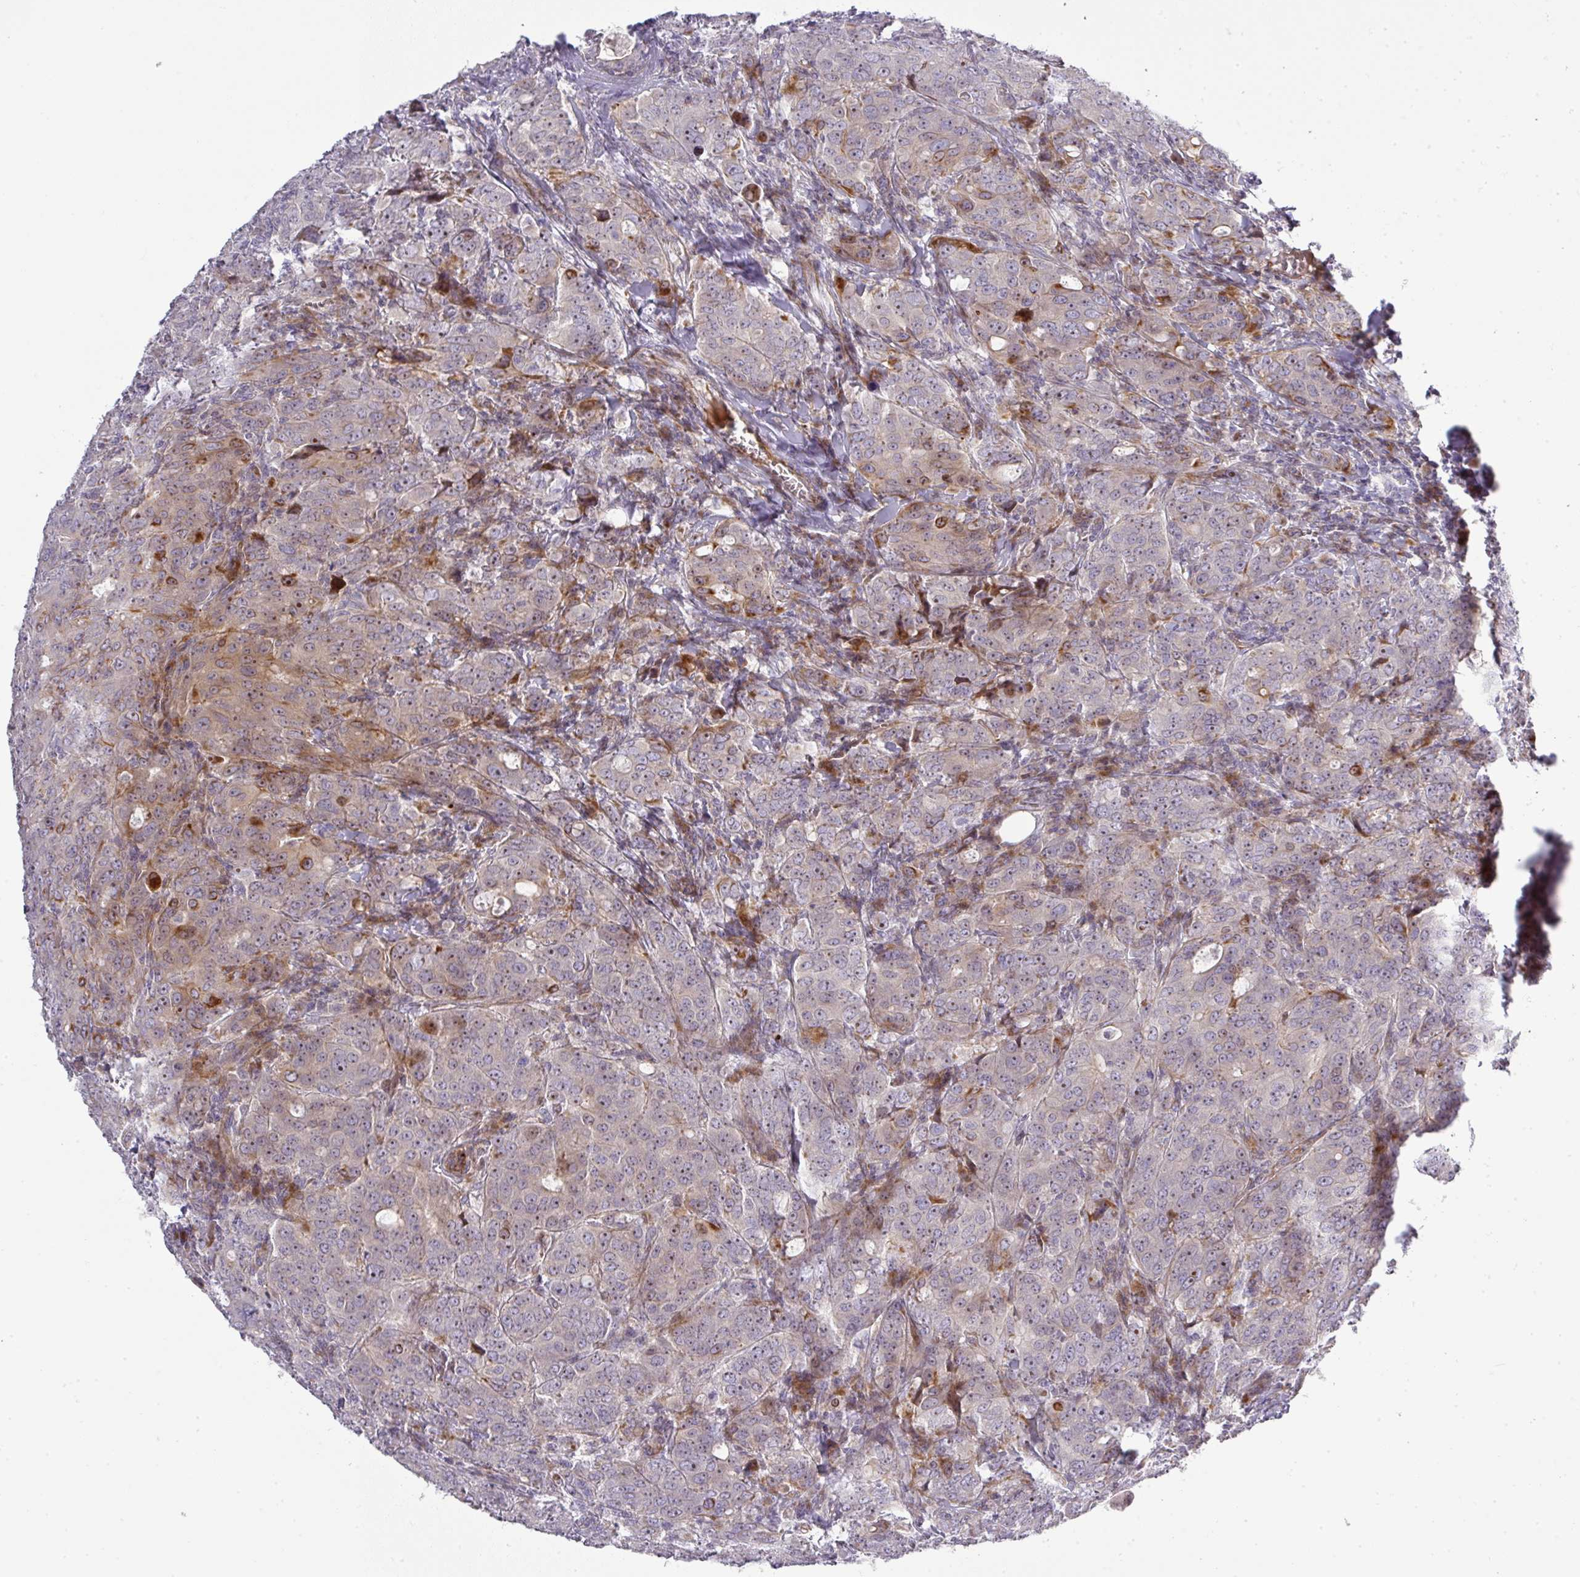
{"staining": {"intensity": "moderate", "quantity": "<25%", "location": "nuclear"}, "tissue": "breast cancer", "cell_type": "Tumor cells", "image_type": "cancer", "snomed": [{"axis": "morphology", "description": "Duct carcinoma"}, {"axis": "topography", "description": "Breast"}], "caption": "Immunohistochemistry (DAB (3,3'-diaminobenzidine)) staining of breast cancer (intraductal carcinoma) reveals moderate nuclear protein positivity in approximately <25% of tumor cells.", "gene": "ATP6V1F", "patient": {"sex": "female", "age": 43}}